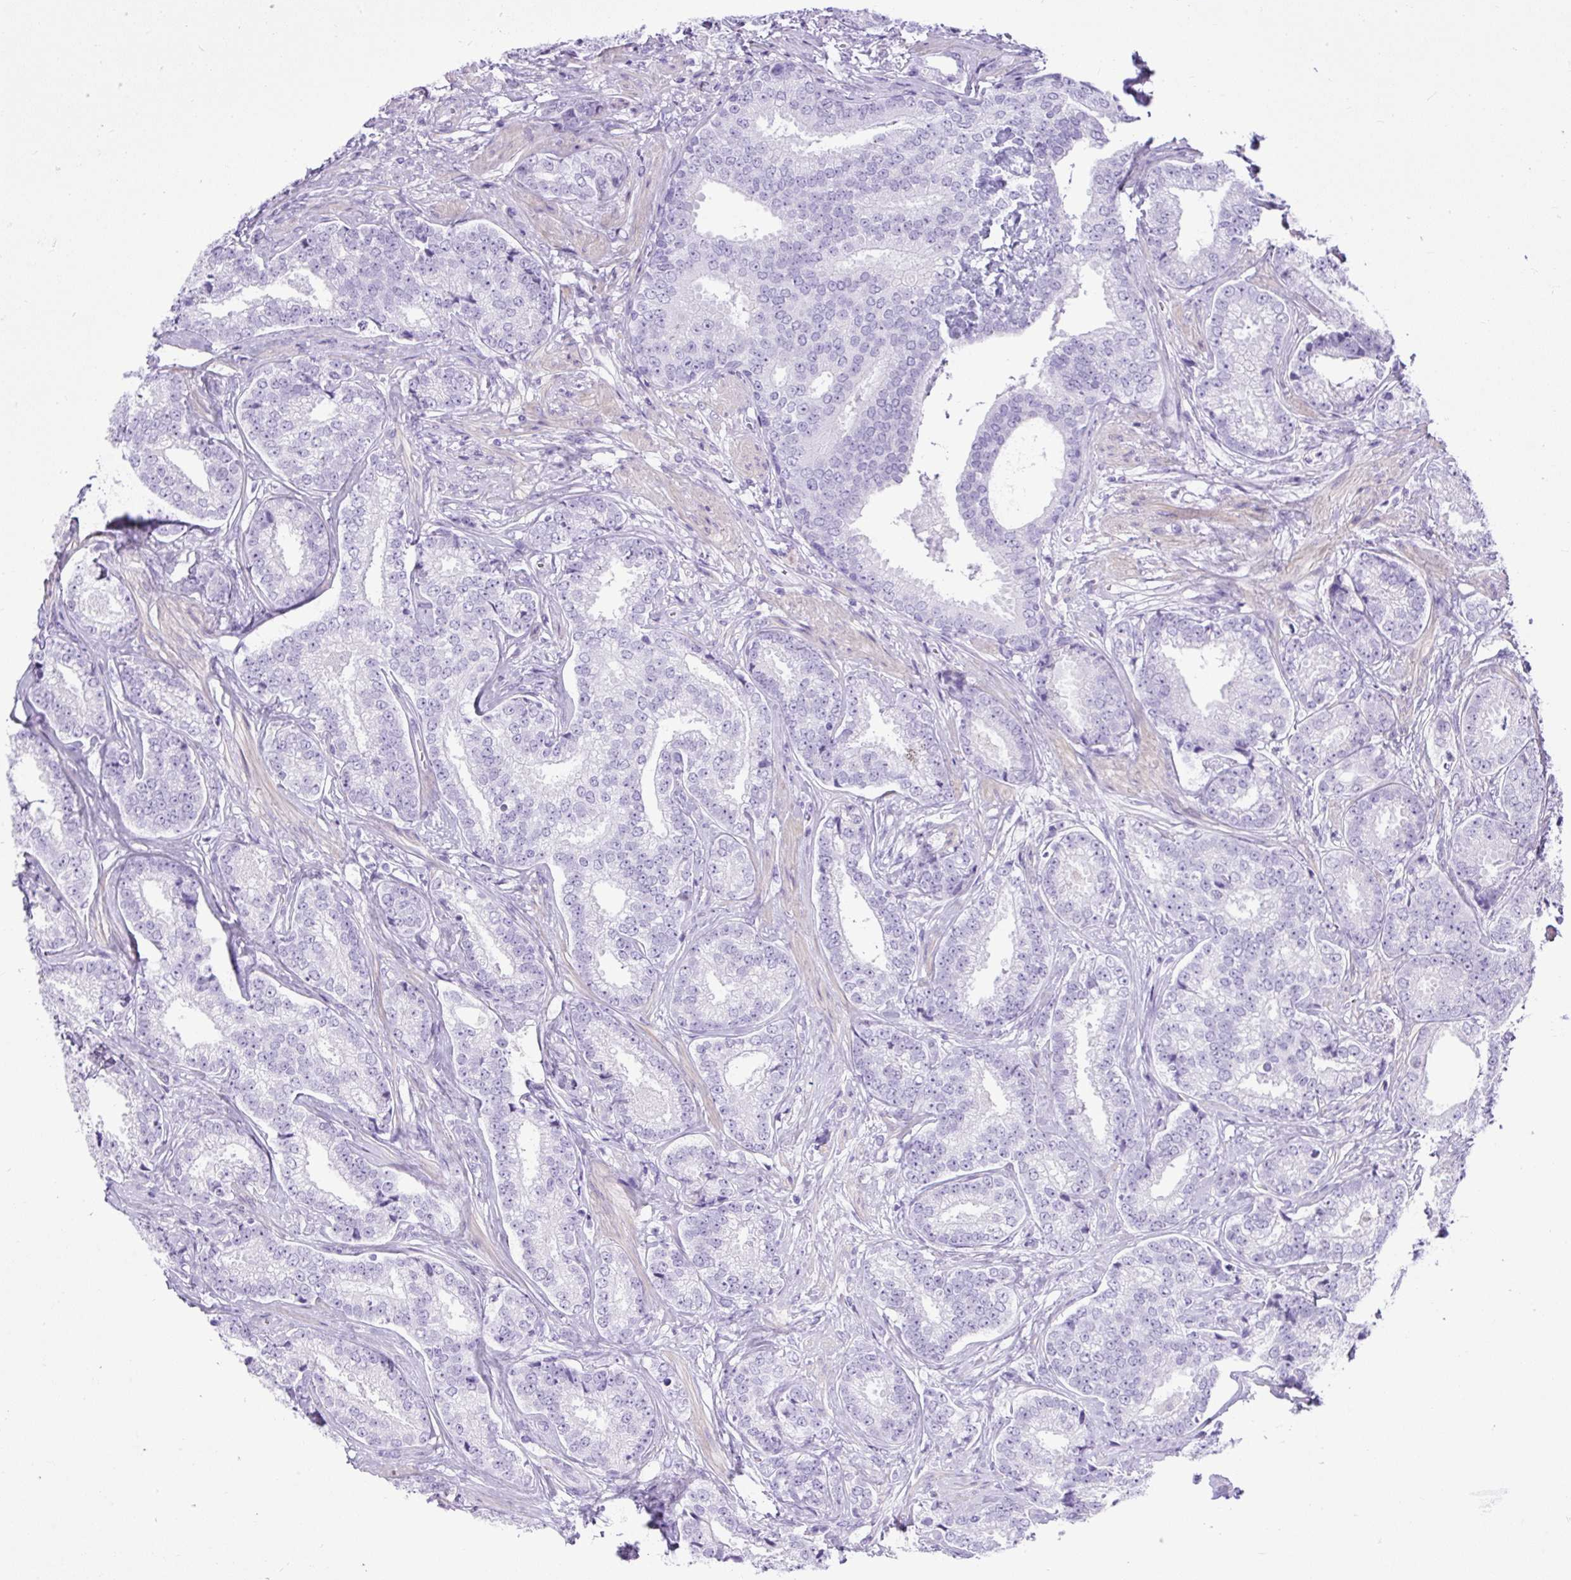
{"staining": {"intensity": "negative", "quantity": "none", "location": "none"}, "tissue": "prostate cancer", "cell_type": "Tumor cells", "image_type": "cancer", "snomed": [{"axis": "morphology", "description": "Adenocarcinoma, Low grade"}, {"axis": "topography", "description": "Prostate"}], "caption": "The immunohistochemistry (IHC) image has no significant expression in tumor cells of prostate adenocarcinoma (low-grade) tissue. Brightfield microscopy of immunohistochemistry stained with DAB (brown) and hematoxylin (blue), captured at high magnification.", "gene": "UPP1", "patient": {"sex": "male", "age": 63}}